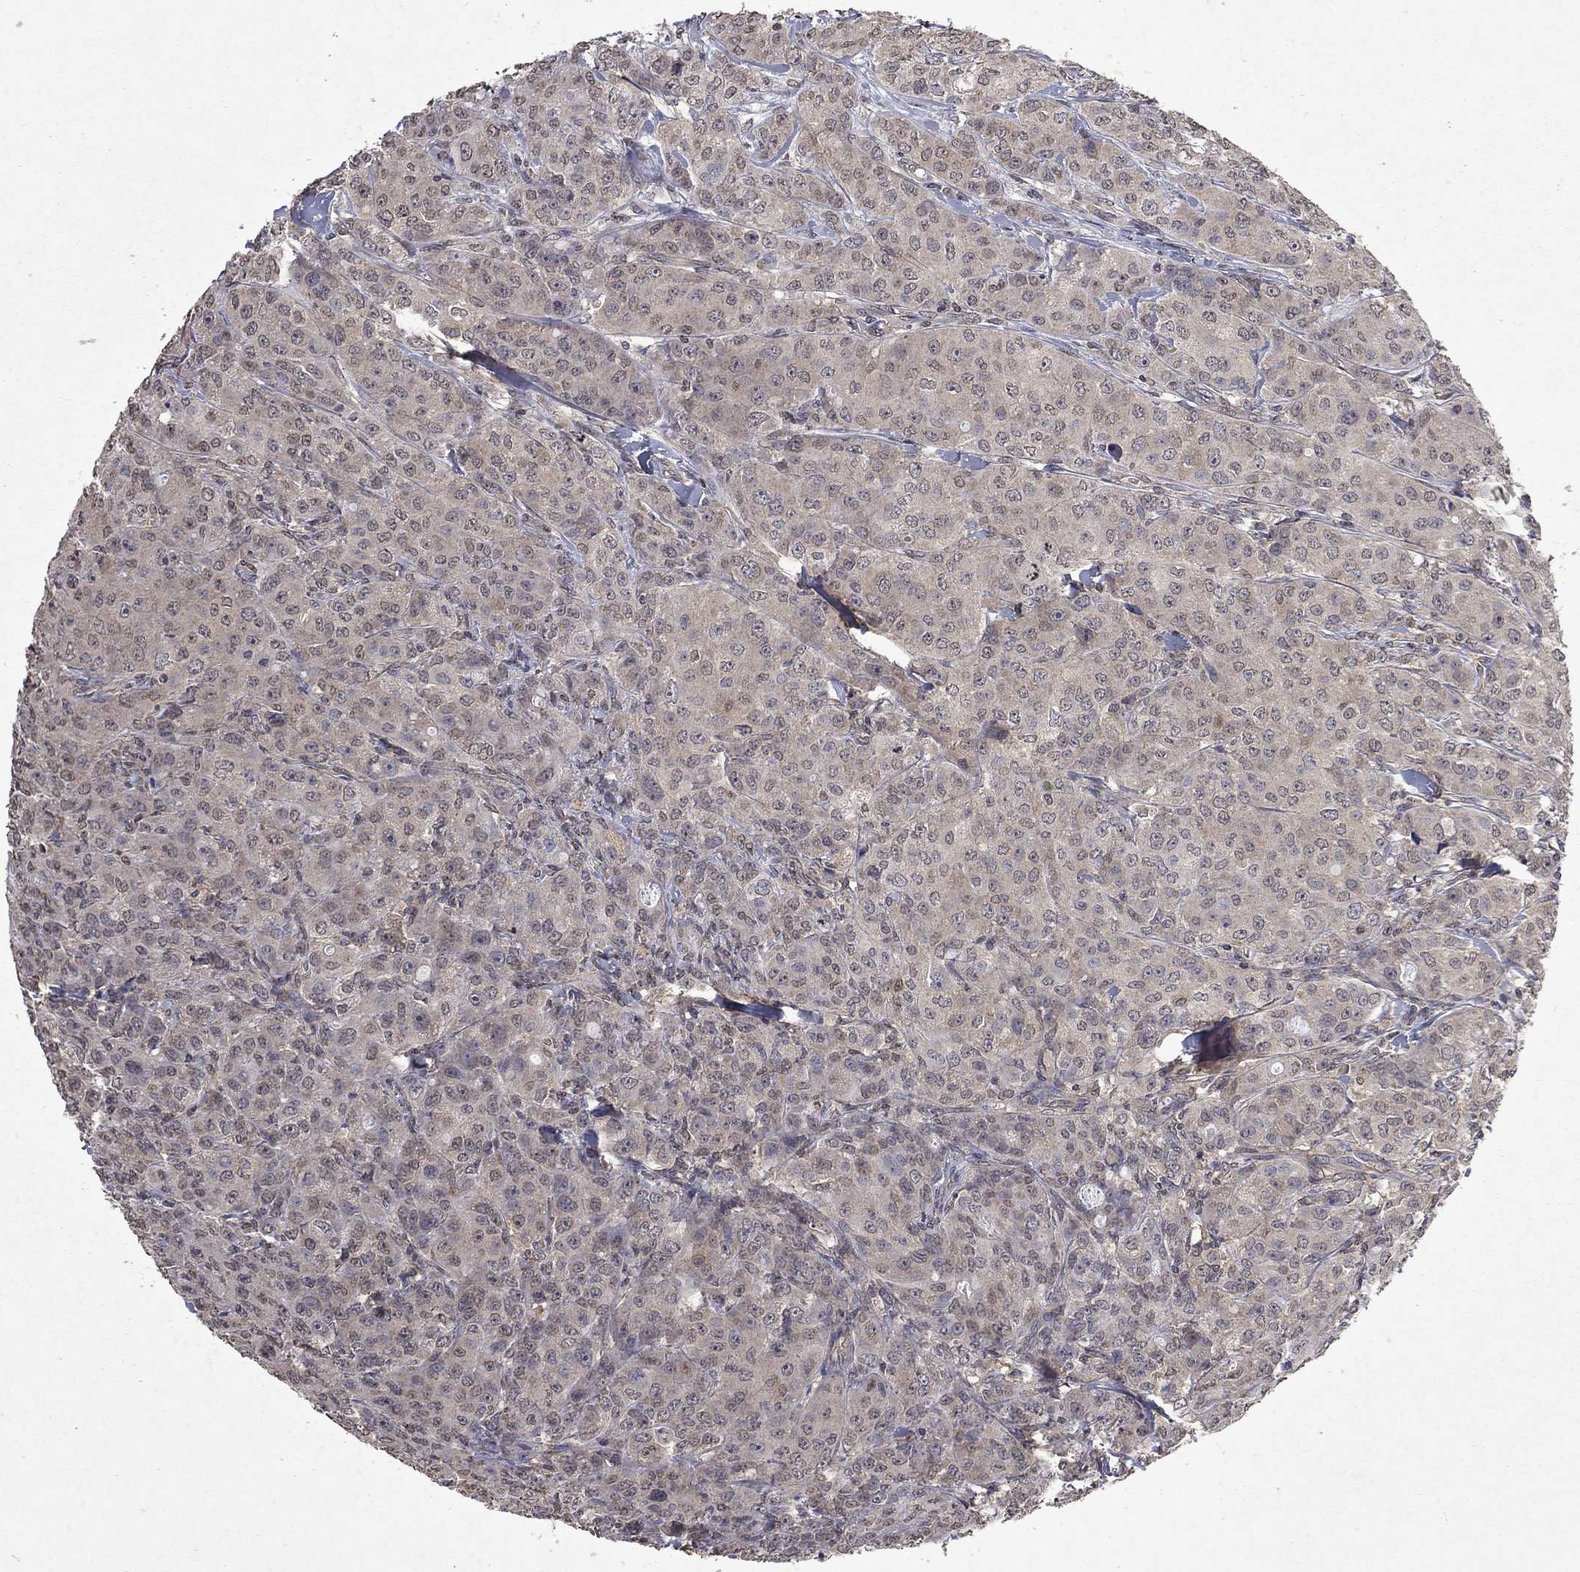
{"staining": {"intensity": "weak", "quantity": "25%-75%", "location": "cytoplasmic/membranous"}, "tissue": "breast cancer", "cell_type": "Tumor cells", "image_type": "cancer", "snomed": [{"axis": "morphology", "description": "Duct carcinoma"}, {"axis": "topography", "description": "Breast"}], "caption": "Immunohistochemical staining of breast intraductal carcinoma reveals weak cytoplasmic/membranous protein staining in about 25%-75% of tumor cells.", "gene": "TTC38", "patient": {"sex": "female", "age": 43}}